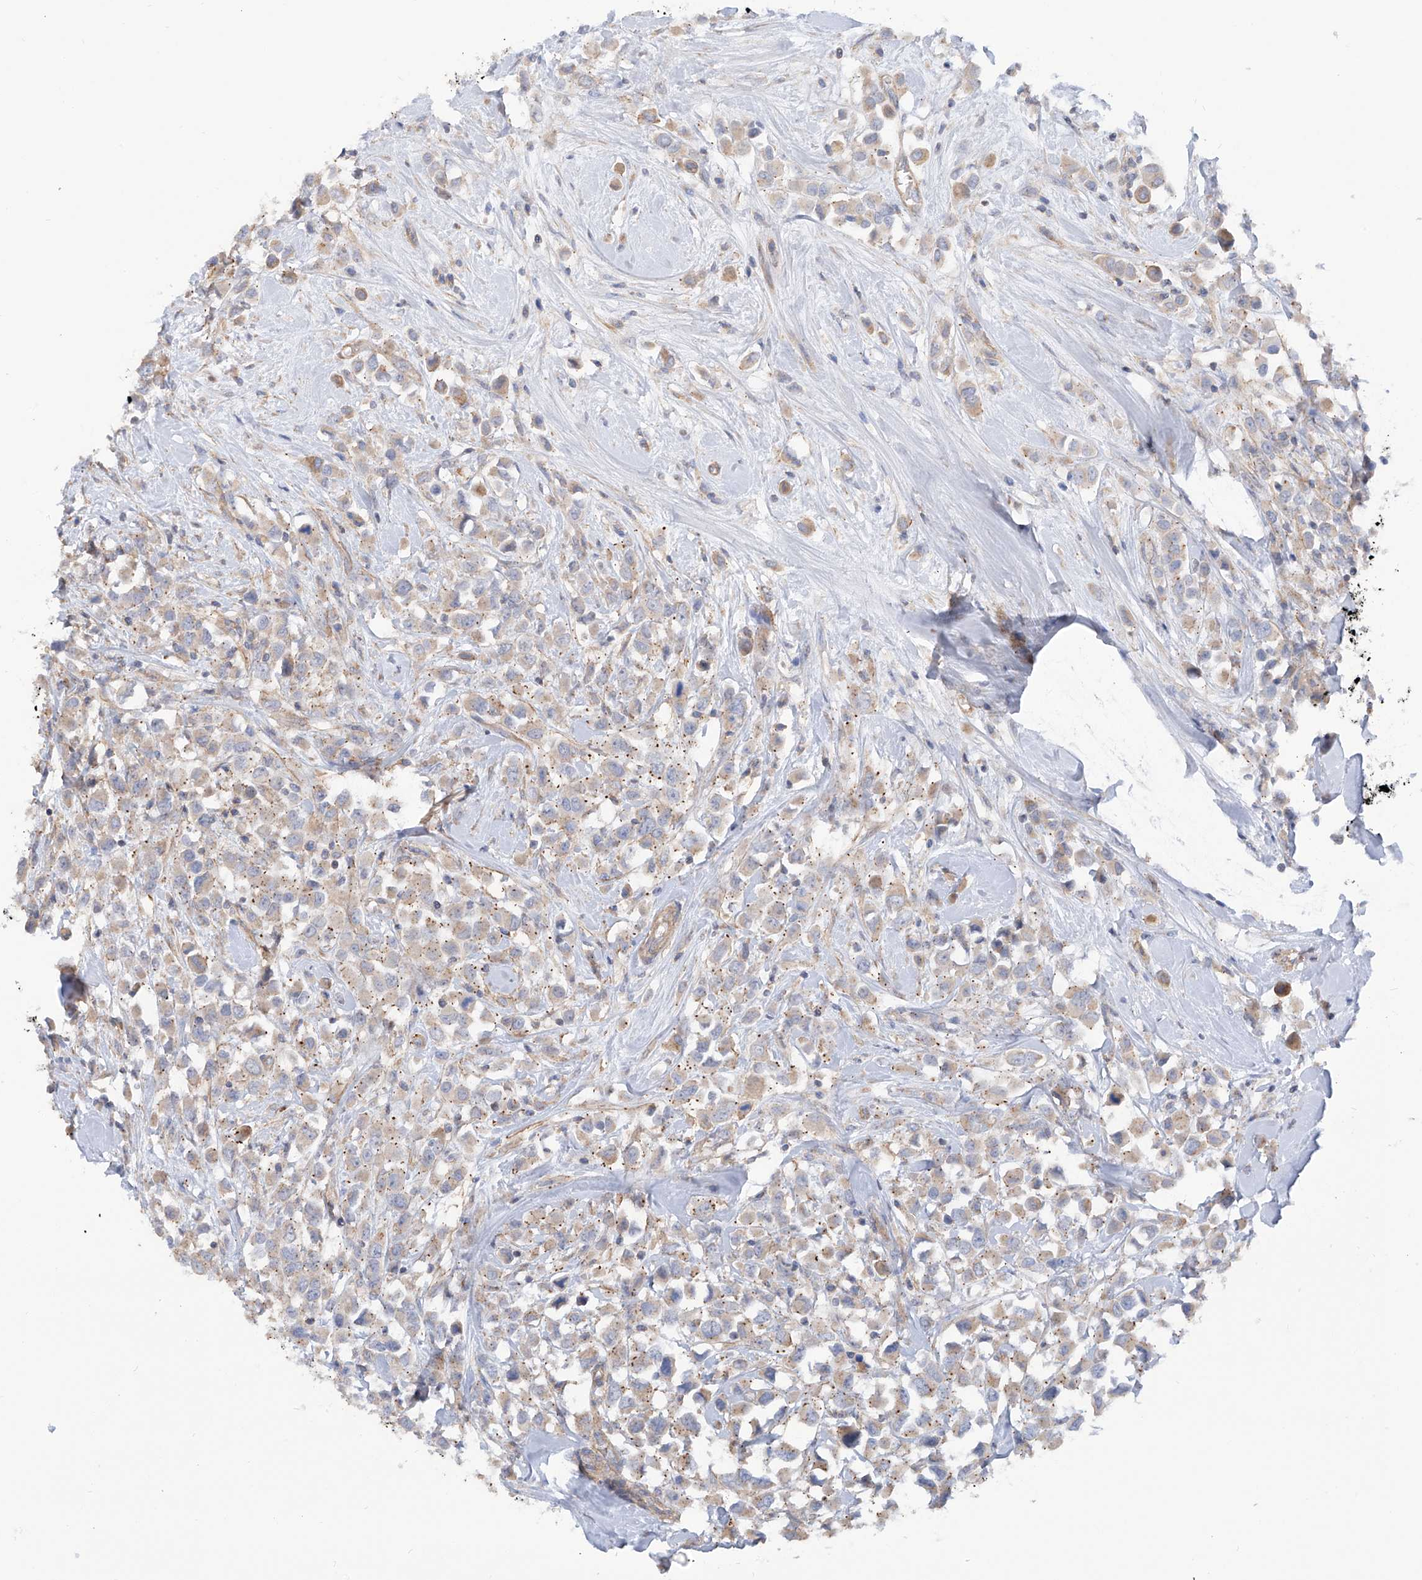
{"staining": {"intensity": "weak", "quantity": ">75%", "location": "cytoplasmic/membranous"}, "tissue": "breast cancer", "cell_type": "Tumor cells", "image_type": "cancer", "snomed": [{"axis": "morphology", "description": "Duct carcinoma"}, {"axis": "topography", "description": "Breast"}], "caption": "A micrograph showing weak cytoplasmic/membranous staining in approximately >75% of tumor cells in breast cancer (infiltrating ductal carcinoma), as visualized by brown immunohistochemical staining.", "gene": "TMEM209", "patient": {"sex": "female", "age": 61}}